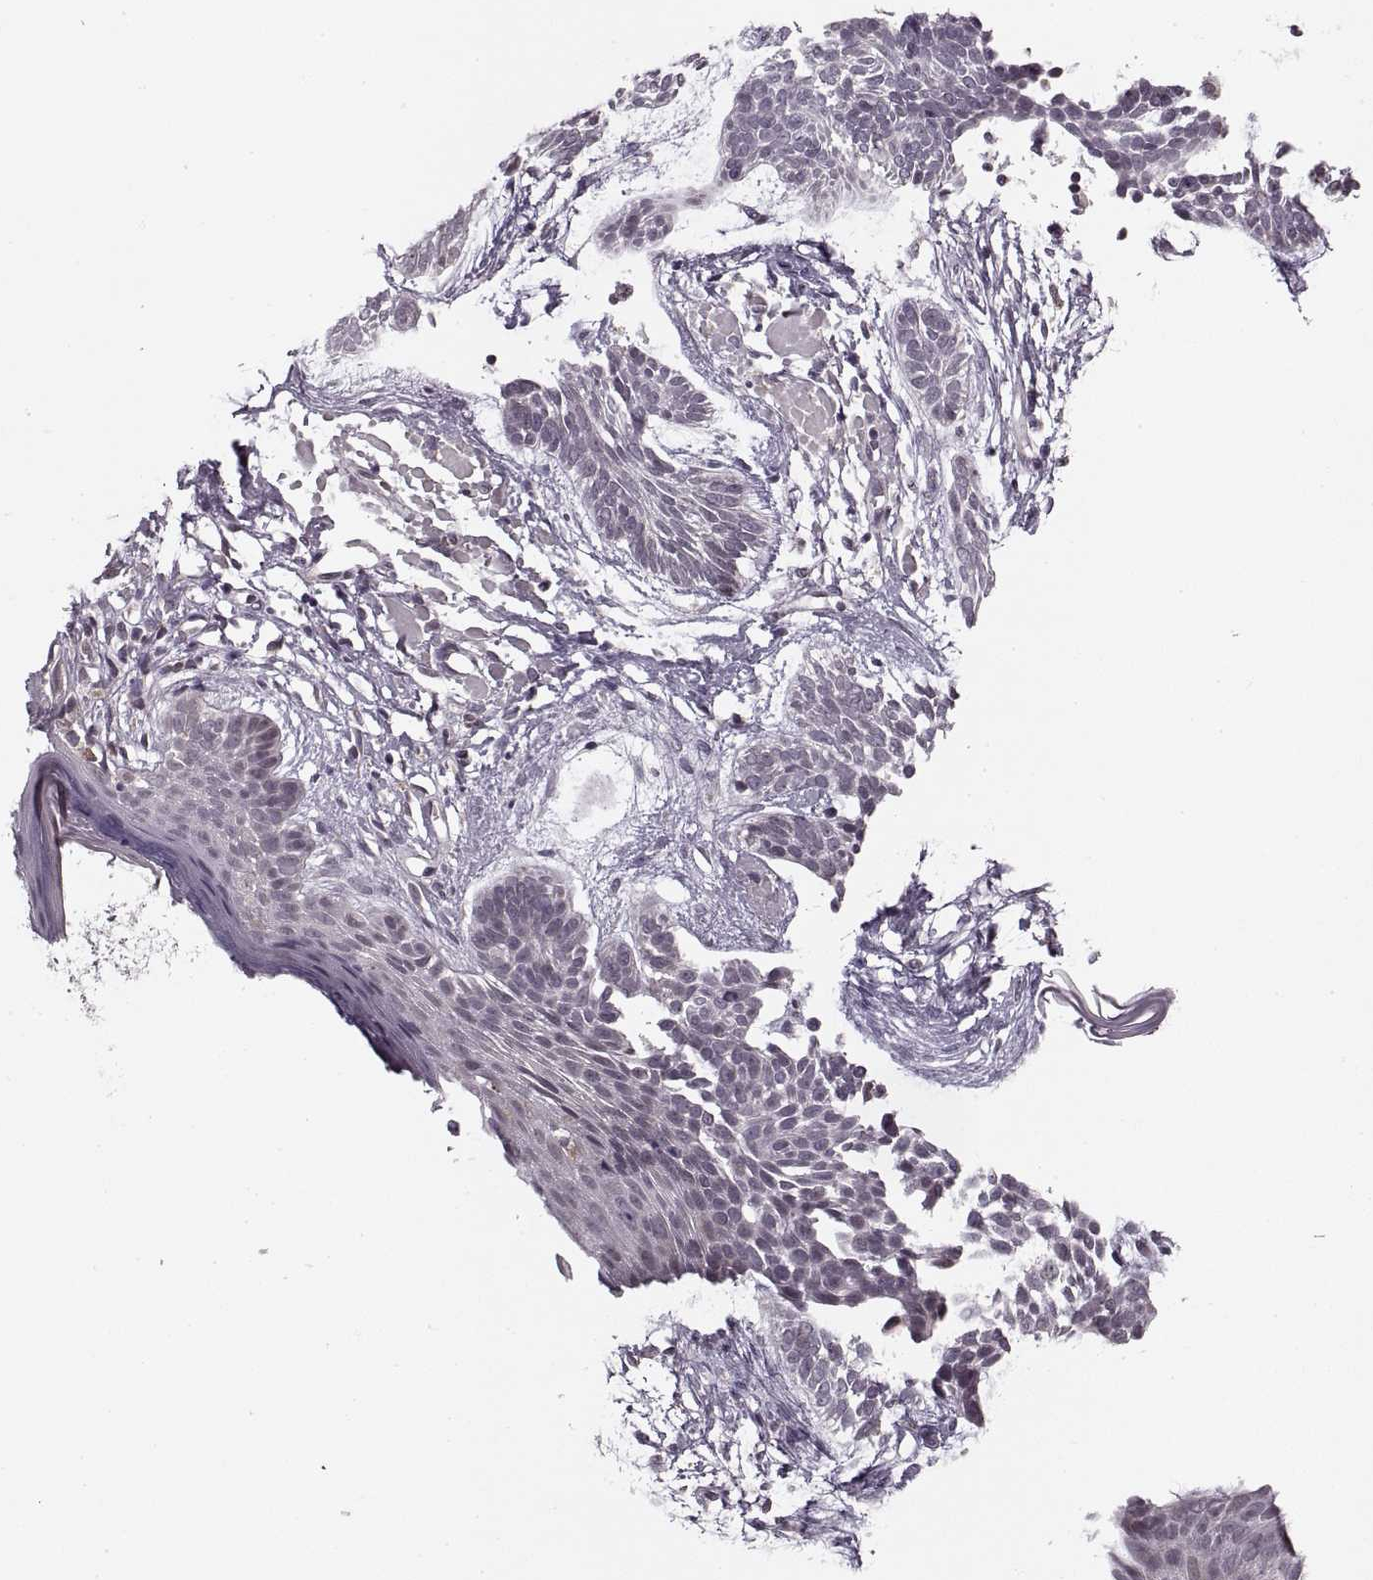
{"staining": {"intensity": "negative", "quantity": "none", "location": "none"}, "tissue": "skin cancer", "cell_type": "Tumor cells", "image_type": "cancer", "snomed": [{"axis": "morphology", "description": "Basal cell carcinoma"}, {"axis": "topography", "description": "Skin"}], "caption": "This is a photomicrograph of immunohistochemistry (IHC) staining of skin cancer, which shows no staining in tumor cells.", "gene": "ASIC3", "patient": {"sex": "male", "age": 85}}